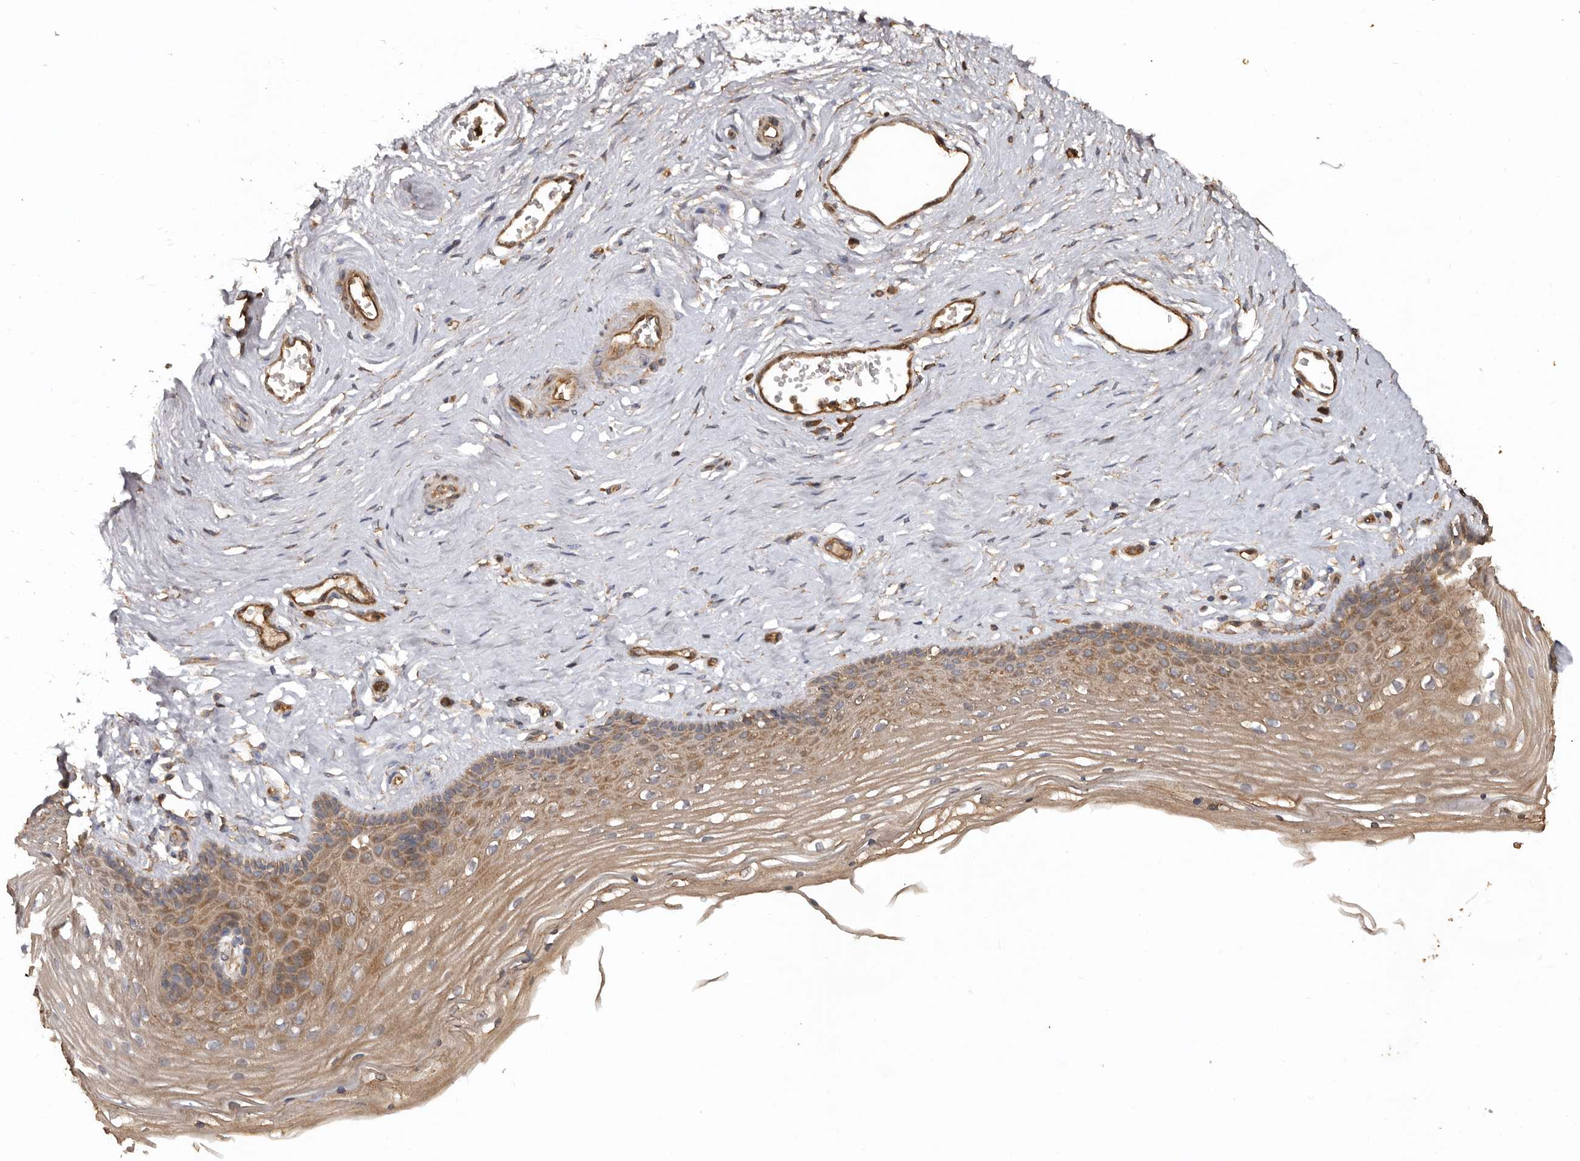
{"staining": {"intensity": "moderate", "quantity": ">75%", "location": "cytoplasmic/membranous"}, "tissue": "vagina", "cell_type": "Squamous epithelial cells", "image_type": "normal", "snomed": [{"axis": "morphology", "description": "Normal tissue, NOS"}, {"axis": "topography", "description": "Vagina"}], "caption": "This histopathology image demonstrates IHC staining of benign vagina, with medium moderate cytoplasmic/membranous expression in about >75% of squamous epithelial cells.", "gene": "FLCN", "patient": {"sex": "female", "age": 46}}